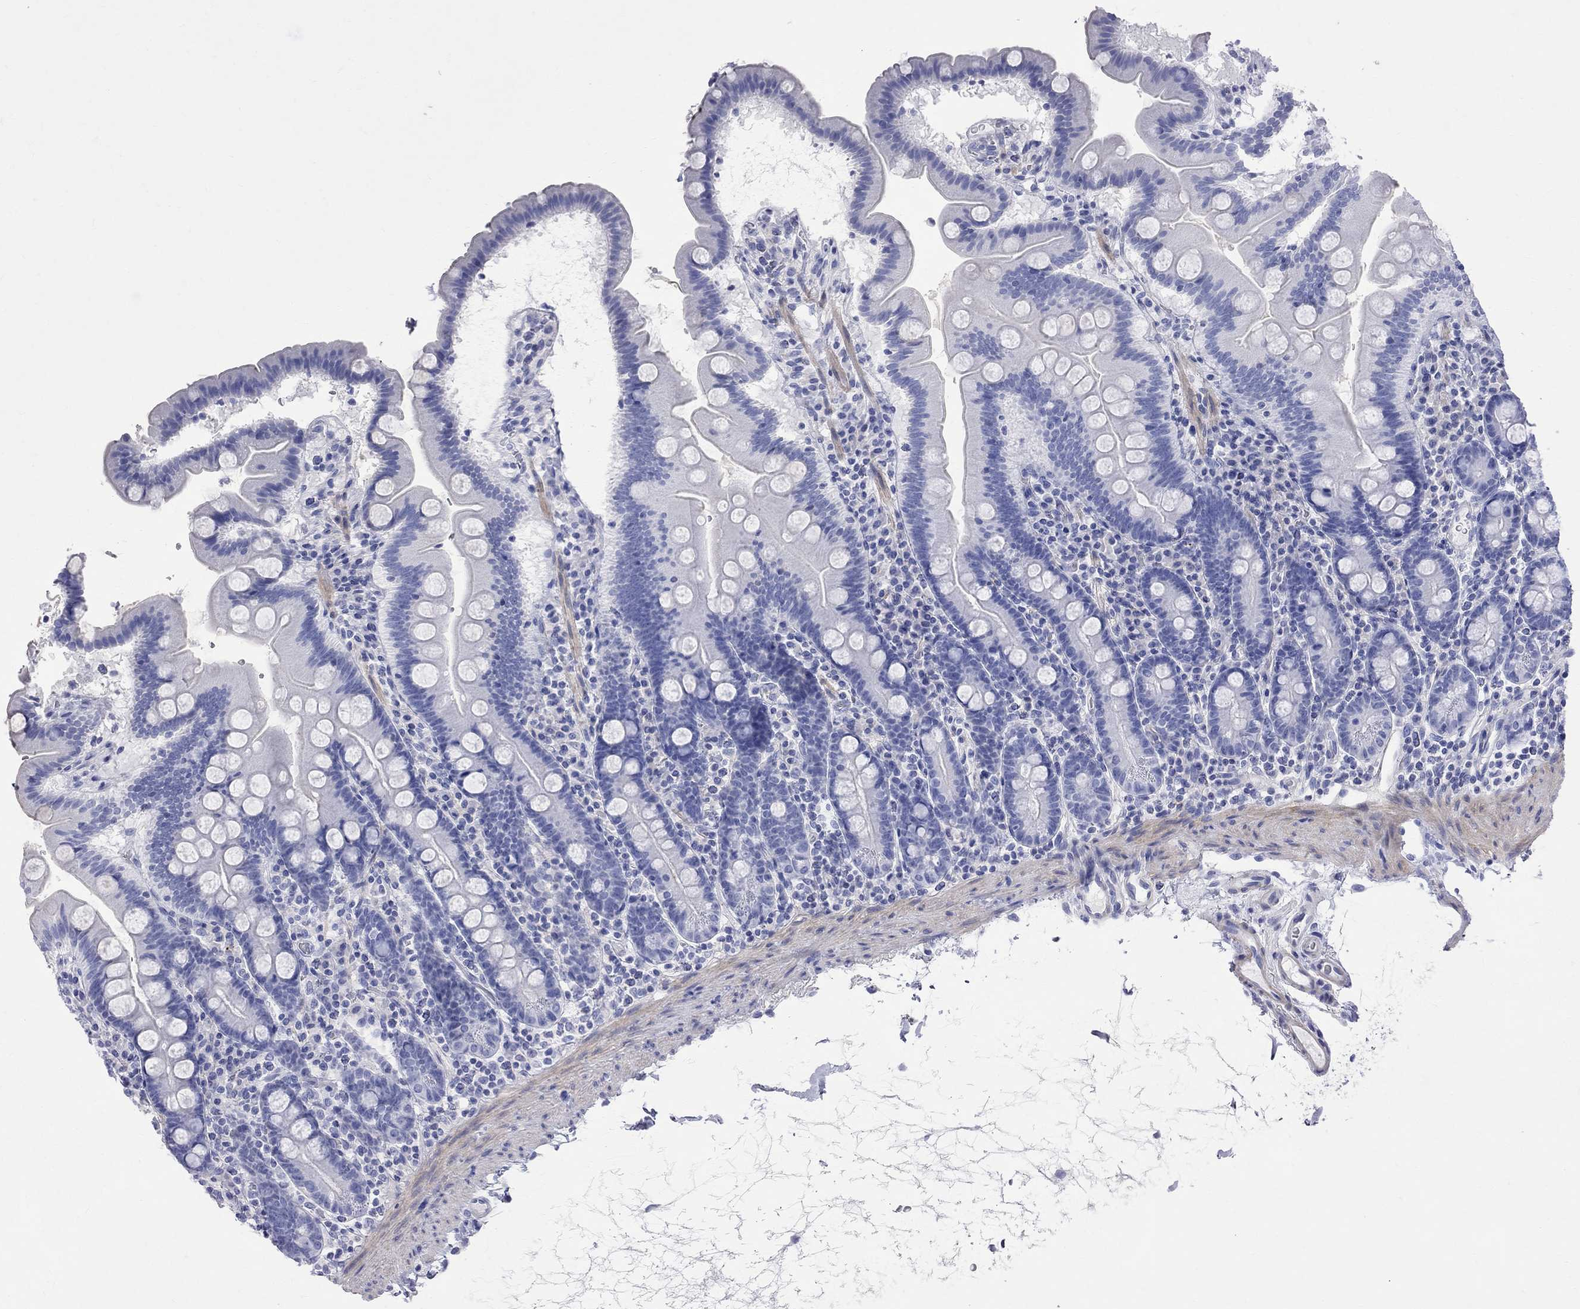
{"staining": {"intensity": "negative", "quantity": "none", "location": "none"}, "tissue": "duodenum", "cell_type": "Glandular cells", "image_type": "normal", "snomed": [{"axis": "morphology", "description": "Normal tissue, NOS"}, {"axis": "topography", "description": "Duodenum"}], "caption": "IHC photomicrograph of unremarkable duodenum: duodenum stained with DAB reveals no significant protein positivity in glandular cells. The staining is performed using DAB brown chromogen with nuclei counter-stained in using hematoxylin.", "gene": "S100A3", "patient": {"sex": "male", "age": 59}}